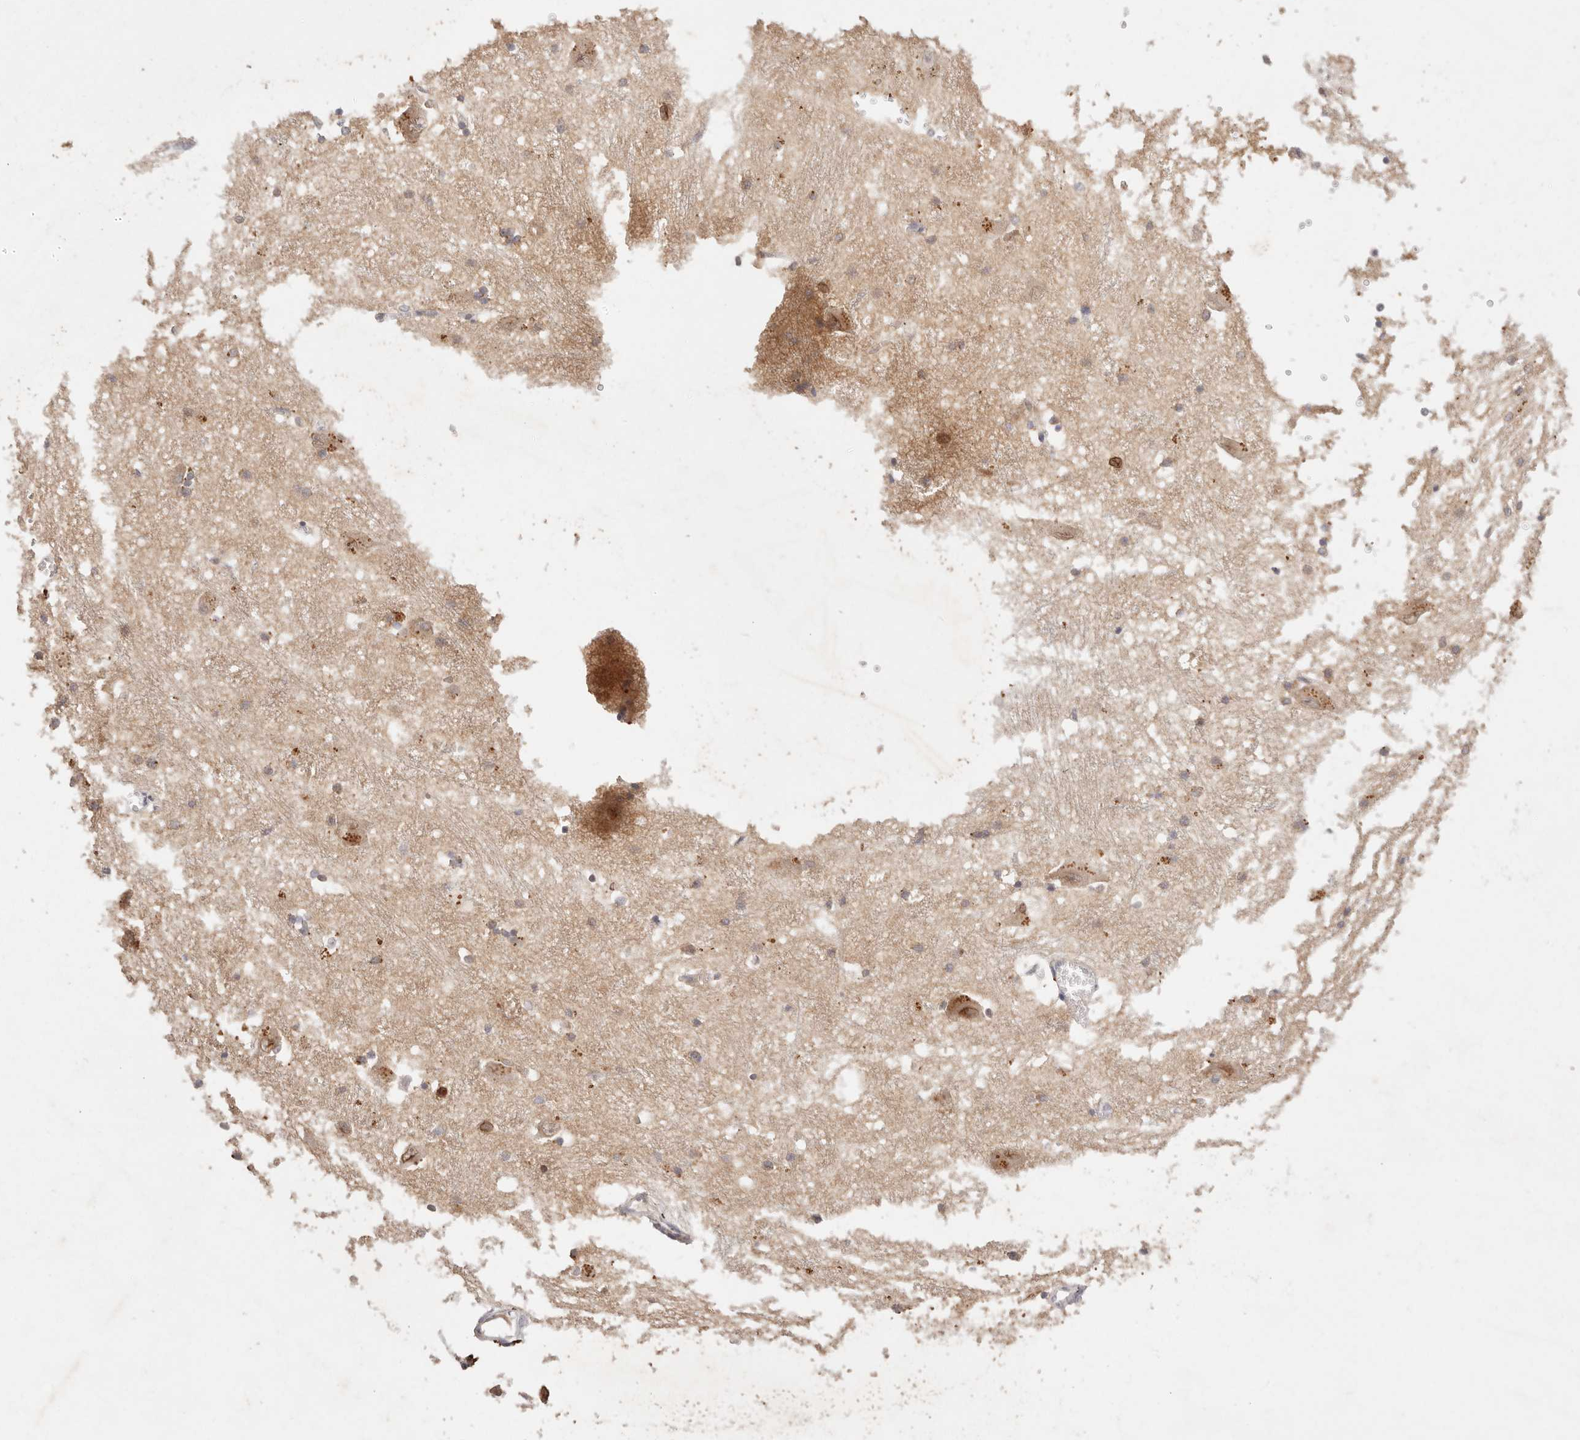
{"staining": {"intensity": "weak", "quantity": "<25%", "location": "cytoplasmic/membranous"}, "tissue": "caudate", "cell_type": "Glial cells", "image_type": "normal", "snomed": [{"axis": "morphology", "description": "Normal tissue, NOS"}, {"axis": "topography", "description": "Lateral ventricle wall"}], "caption": "Glial cells show no significant positivity in unremarkable caudate. The staining is performed using DAB brown chromogen with nuclei counter-stained in using hematoxylin.", "gene": "CXADR", "patient": {"sex": "male", "age": 37}}